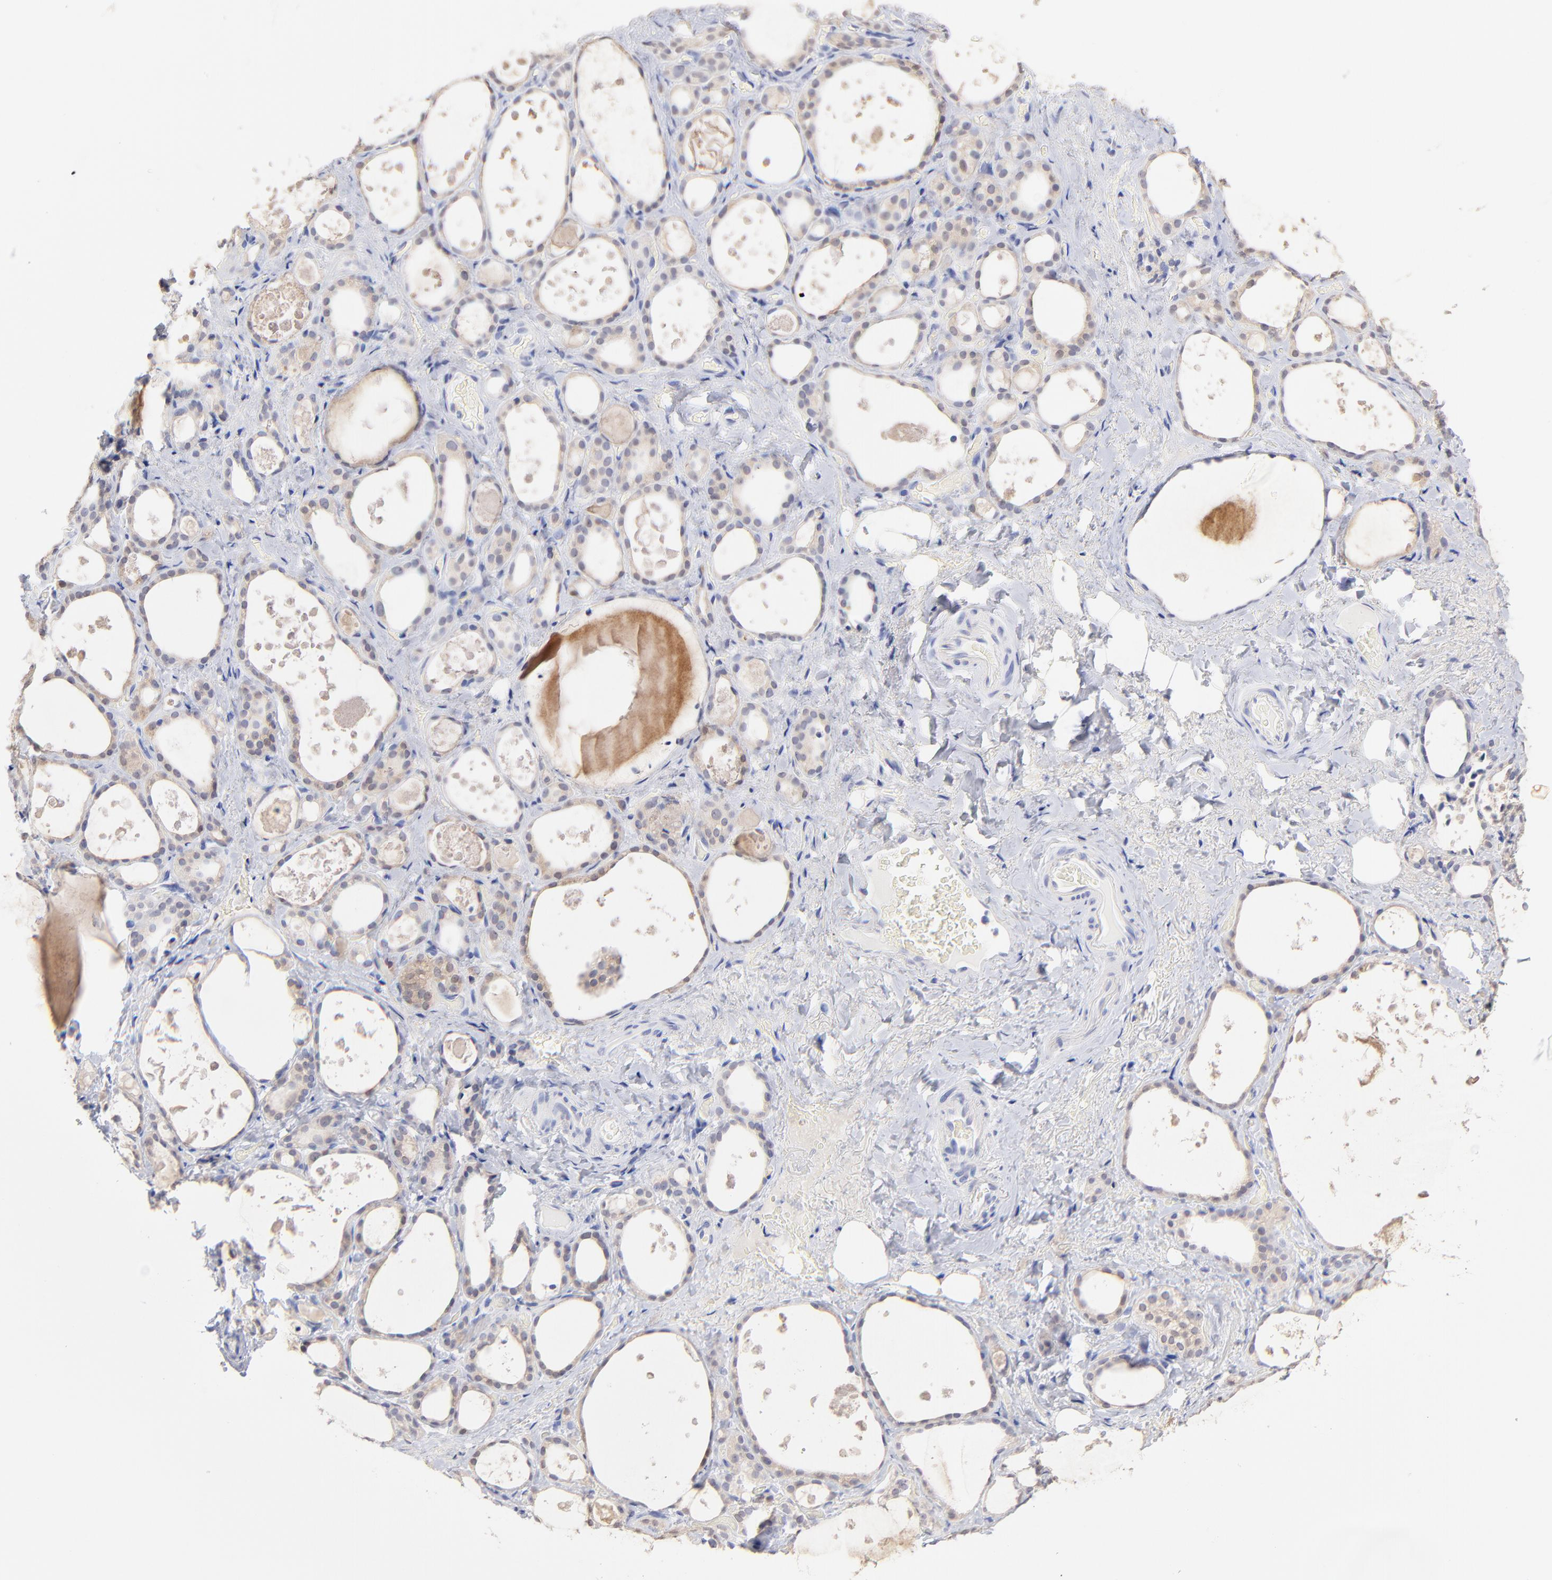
{"staining": {"intensity": "weak", "quantity": ">75%", "location": "cytoplasmic/membranous"}, "tissue": "thyroid gland", "cell_type": "Glandular cells", "image_type": "normal", "snomed": [{"axis": "morphology", "description": "Normal tissue, NOS"}, {"axis": "topography", "description": "Thyroid gland"}], "caption": "Benign thyroid gland reveals weak cytoplasmic/membranous positivity in about >75% of glandular cells Immunohistochemistry stains the protein of interest in brown and the nuclei are stained blue..", "gene": "CFAP57", "patient": {"sex": "female", "age": 75}}